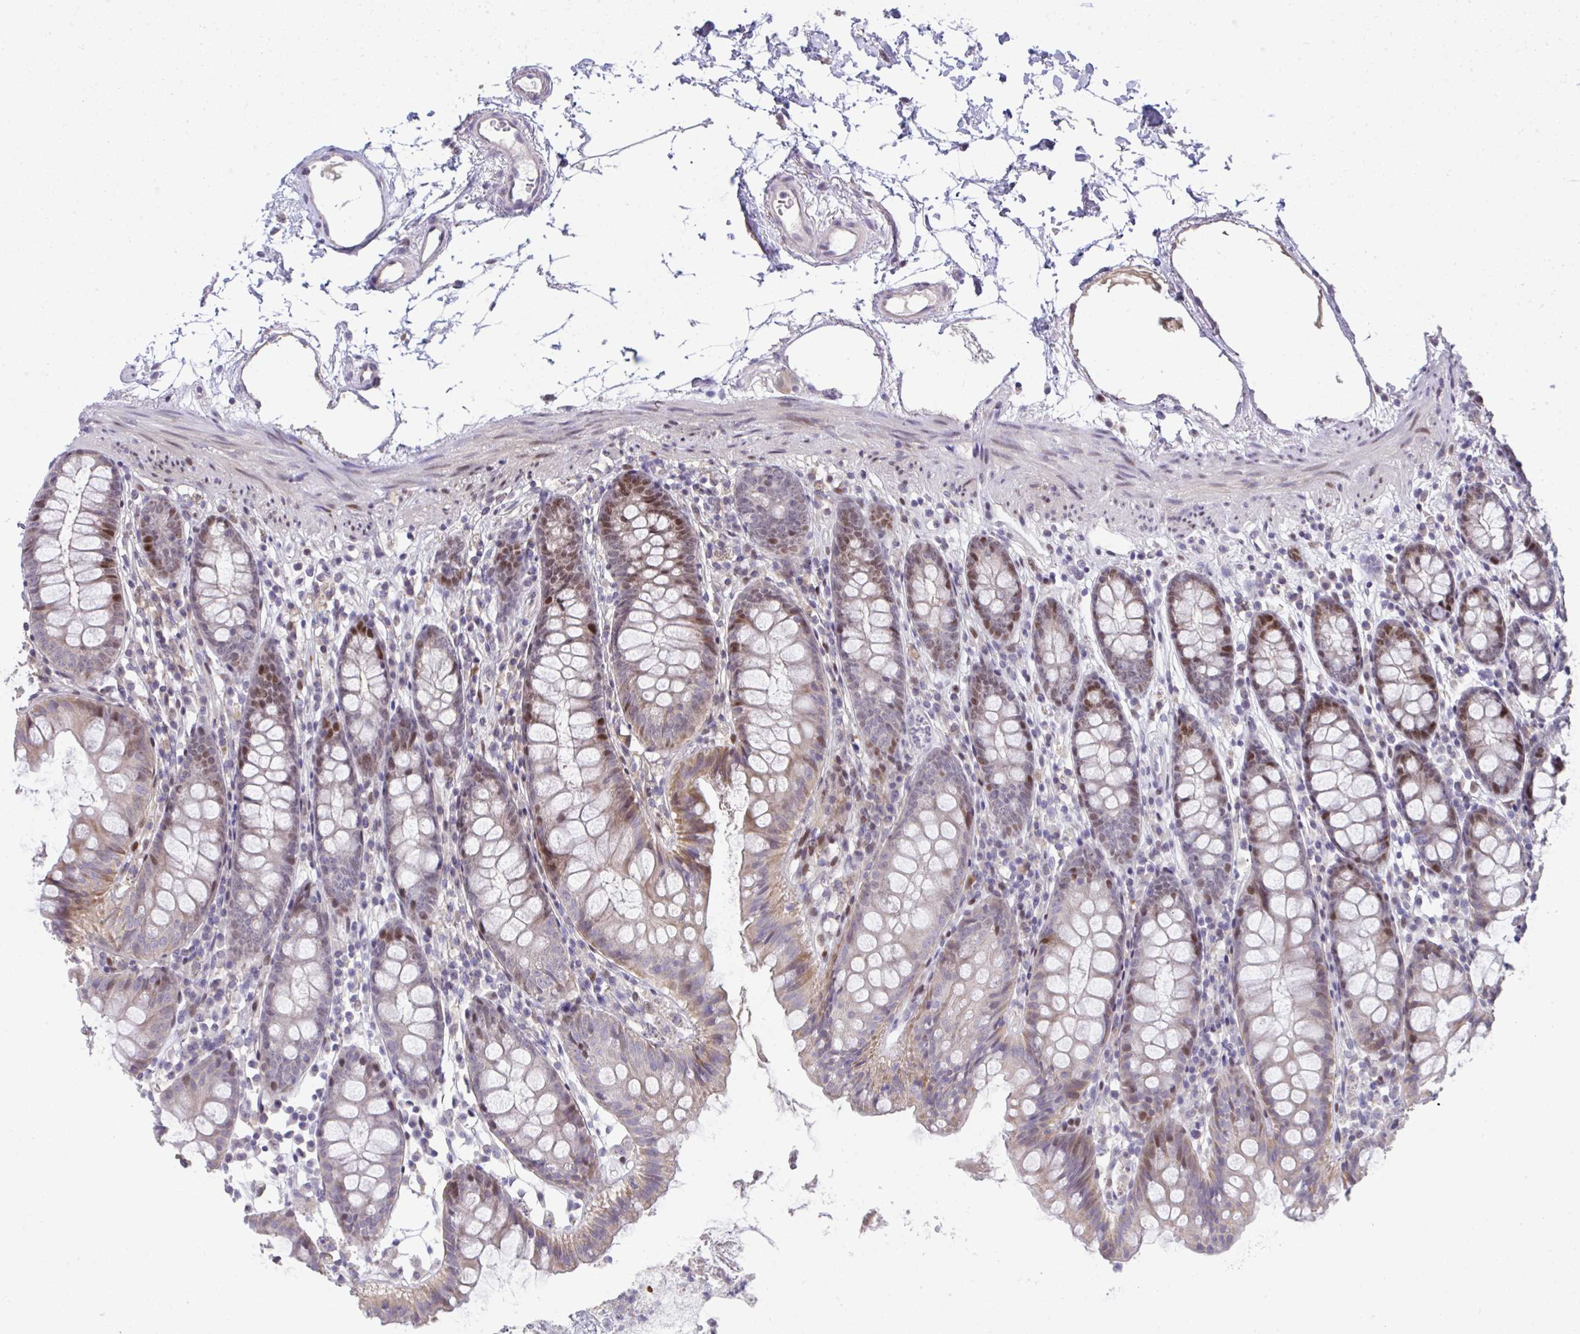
{"staining": {"intensity": "negative", "quantity": "none", "location": "none"}, "tissue": "colon", "cell_type": "Endothelial cells", "image_type": "normal", "snomed": [{"axis": "morphology", "description": "Normal tissue, NOS"}, {"axis": "topography", "description": "Colon"}], "caption": "Immunohistochemical staining of unremarkable human colon shows no significant expression in endothelial cells.", "gene": "GALNT16", "patient": {"sex": "female", "age": 84}}